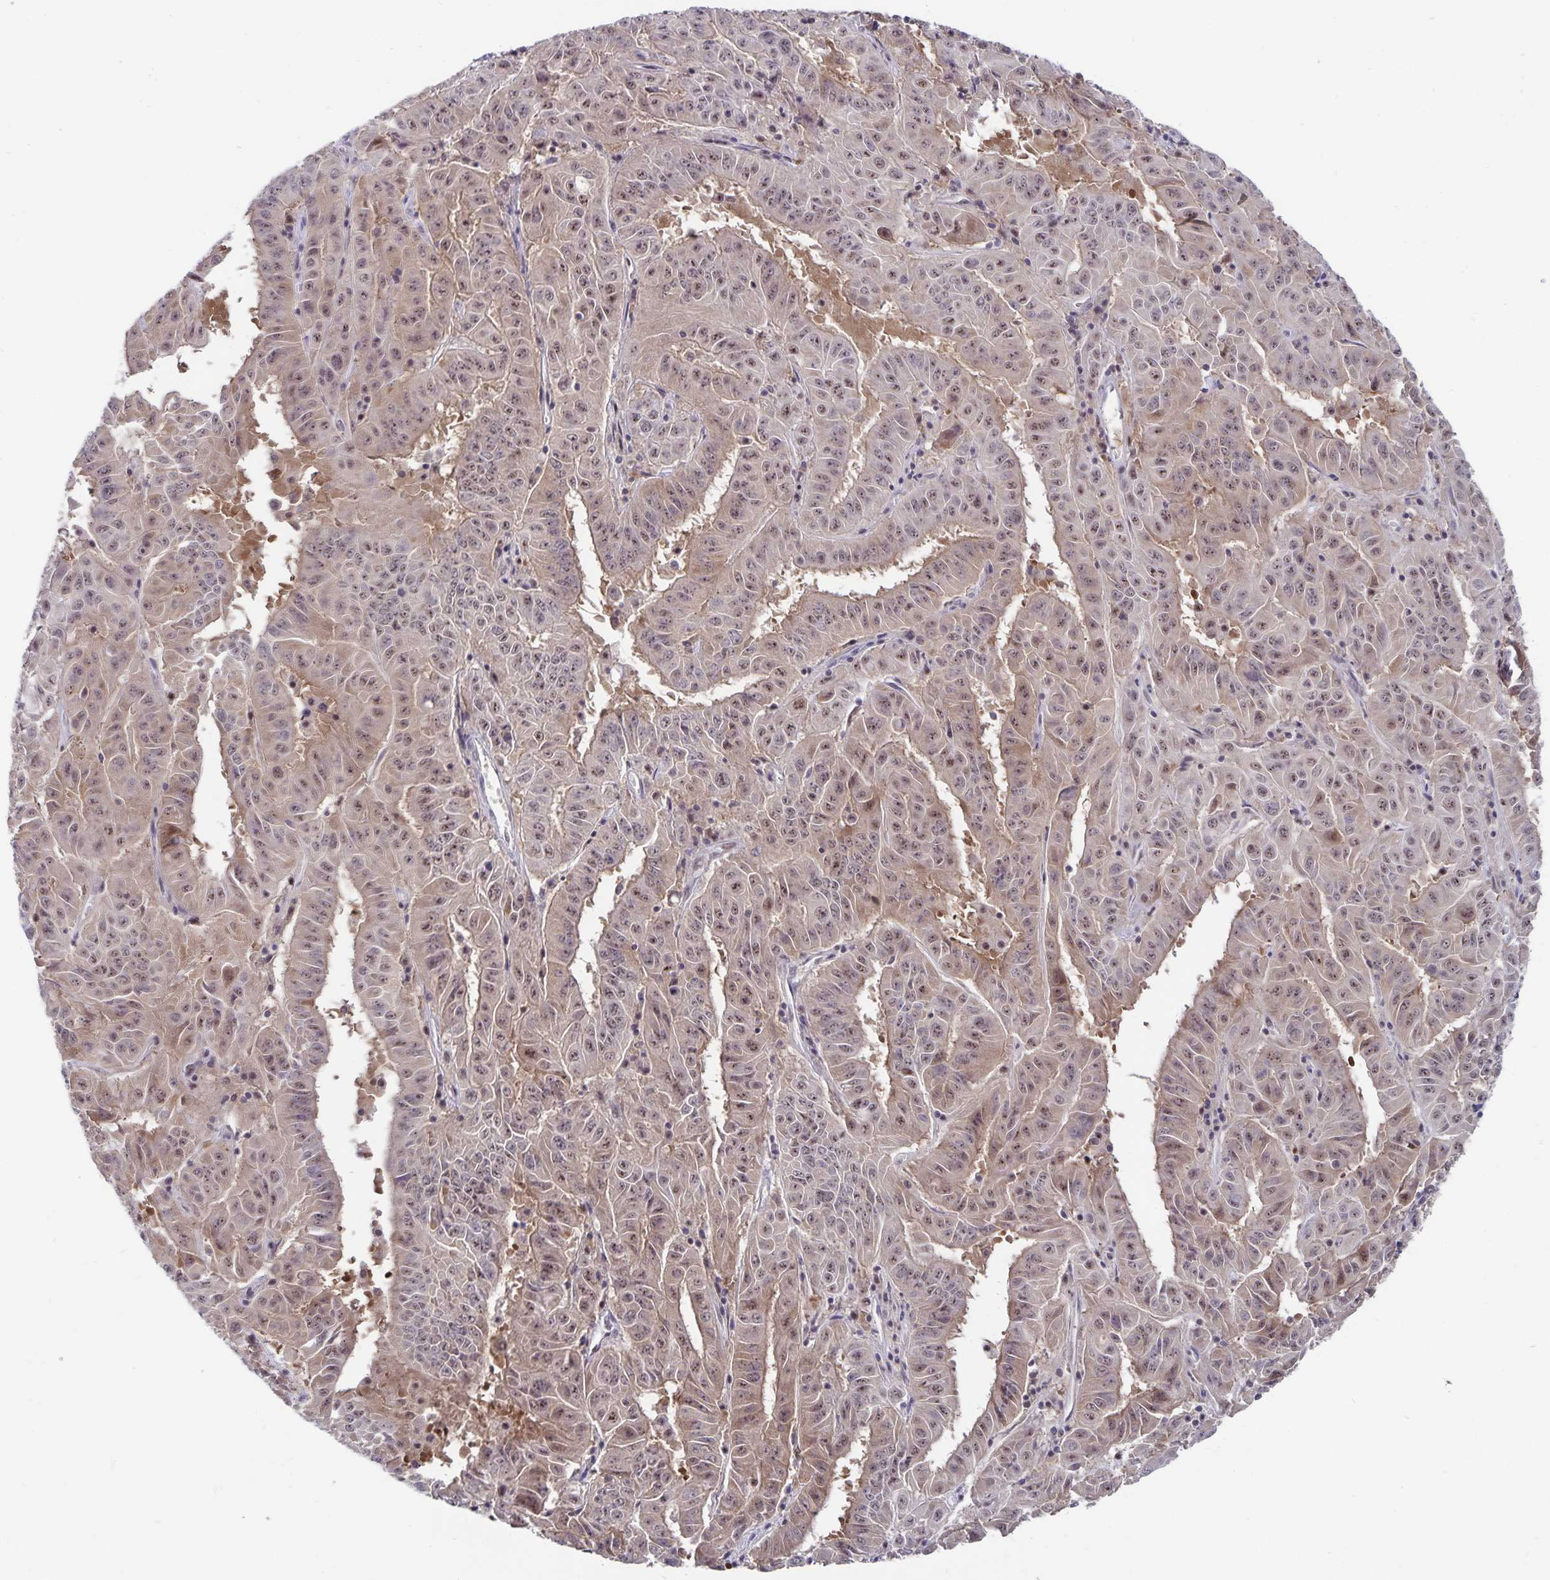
{"staining": {"intensity": "weak", "quantity": ">75%", "location": "nuclear"}, "tissue": "pancreatic cancer", "cell_type": "Tumor cells", "image_type": "cancer", "snomed": [{"axis": "morphology", "description": "Adenocarcinoma, NOS"}, {"axis": "topography", "description": "Pancreas"}], "caption": "Pancreatic cancer (adenocarcinoma) tissue reveals weak nuclear staining in approximately >75% of tumor cells, visualized by immunohistochemistry.", "gene": "EXOC6B", "patient": {"sex": "male", "age": 63}}